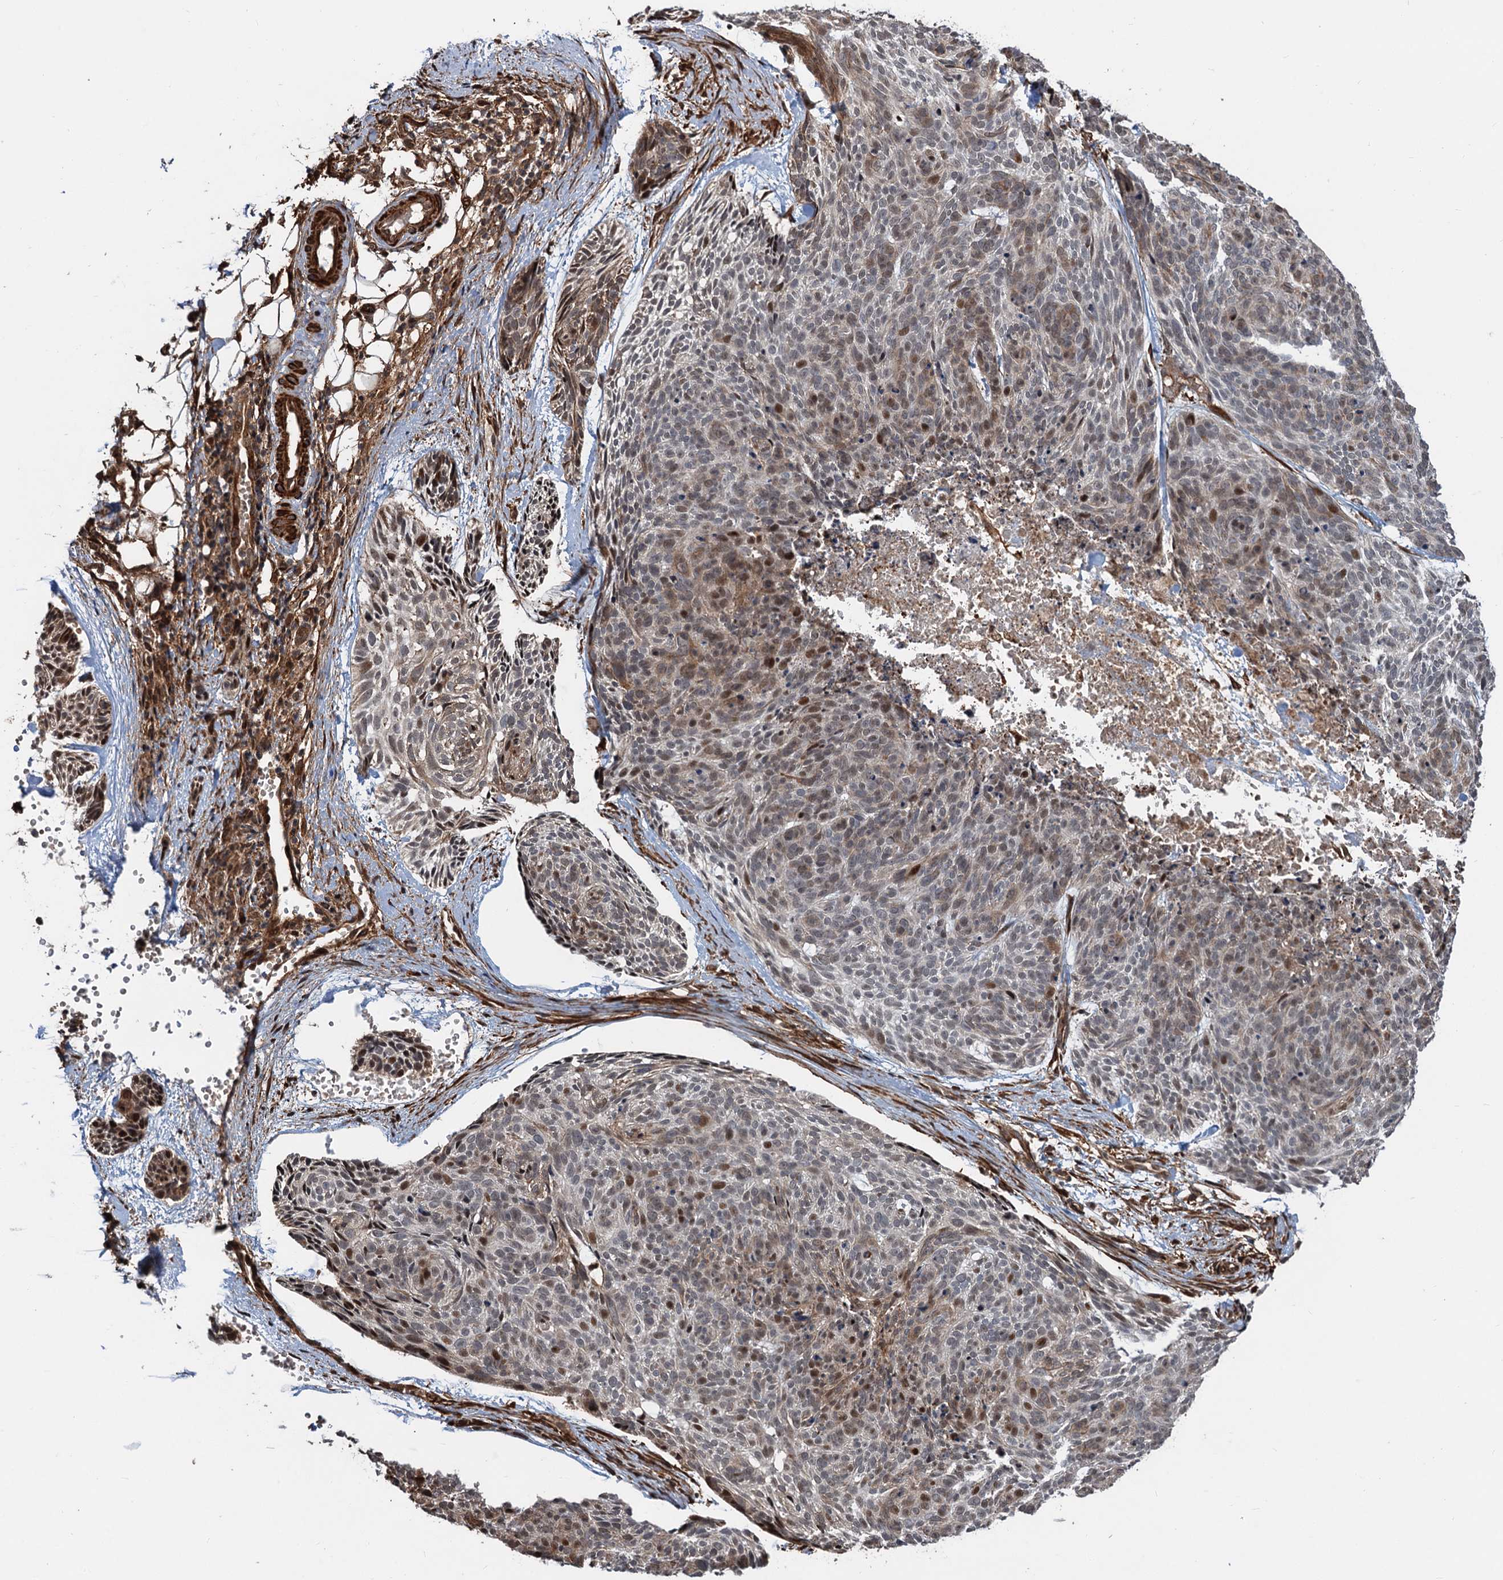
{"staining": {"intensity": "weak", "quantity": "<25%", "location": "cytoplasmic/membranous,nuclear"}, "tissue": "skin cancer", "cell_type": "Tumor cells", "image_type": "cancer", "snomed": [{"axis": "morphology", "description": "Normal tissue, NOS"}, {"axis": "morphology", "description": "Basal cell carcinoma"}, {"axis": "topography", "description": "Skin"}], "caption": "The IHC image has no significant staining in tumor cells of basal cell carcinoma (skin) tissue. The staining is performed using DAB brown chromogen with nuclei counter-stained in using hematoxylin.", "gene": "SNRNP25", "patient": {"sex": "male", "age": 66}}